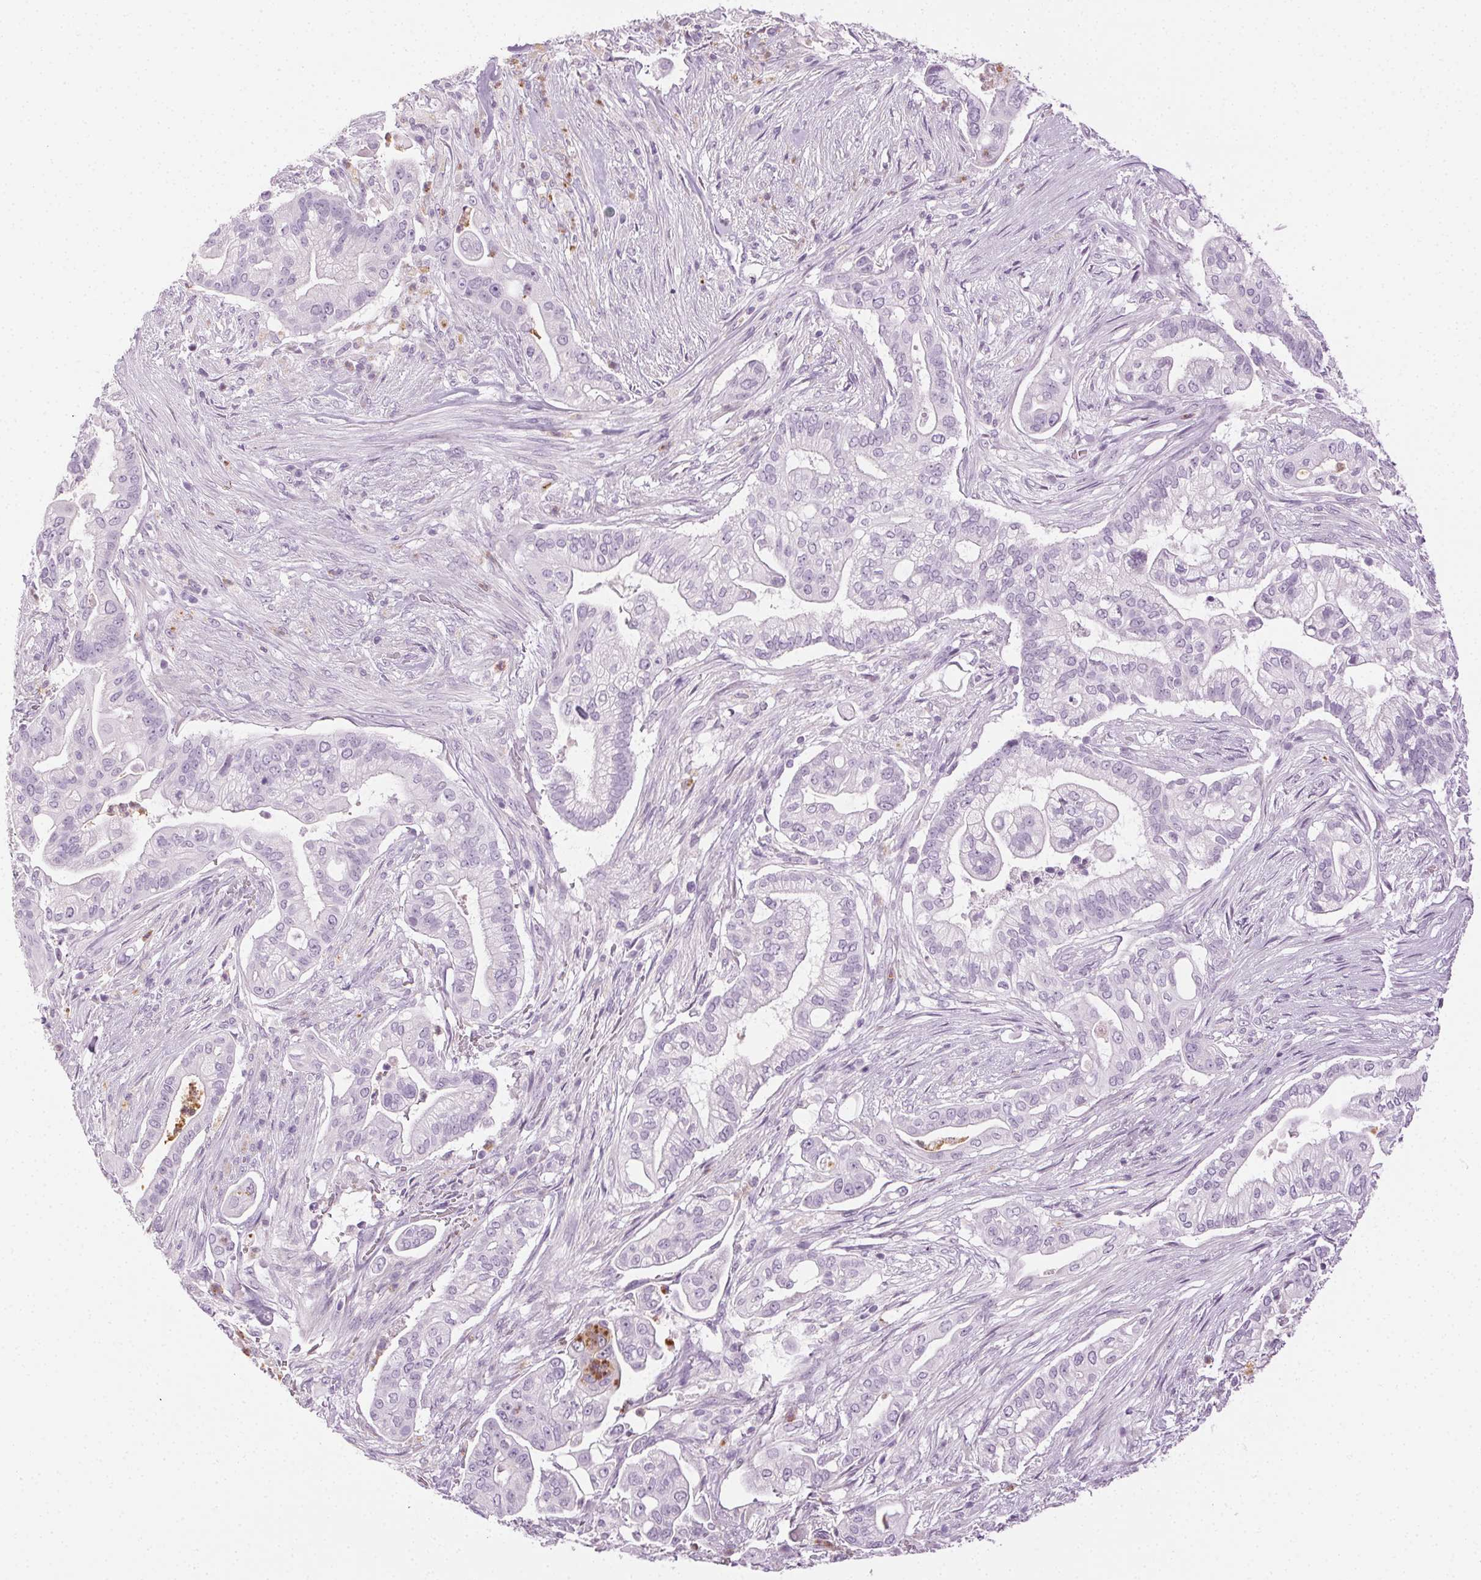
{"staining": {"intensity": "negative", "quantity": "none", "location": "none"}, "tissue": "pancreatic cancer", "cell_type": "Tumor cells", "image_type": "cancer", "snomed": [{"axis": "morphology", "description": "Adenocarcinoma, NOS"}, {"axis": "topography", "description": "Pancreas"}], "caption": "Immunohistochemical staining of human adenocarcinoma (pancreatic) displays no significant expression in tumor cells. Brightfield microscopy of IHC stained with DAB (3,3'-diaminobenzidine) (brown) and hematoxylin (blue), captured at high magnification.", "gene": "MPO", "patient": {"sex": "female", "age": 69}}